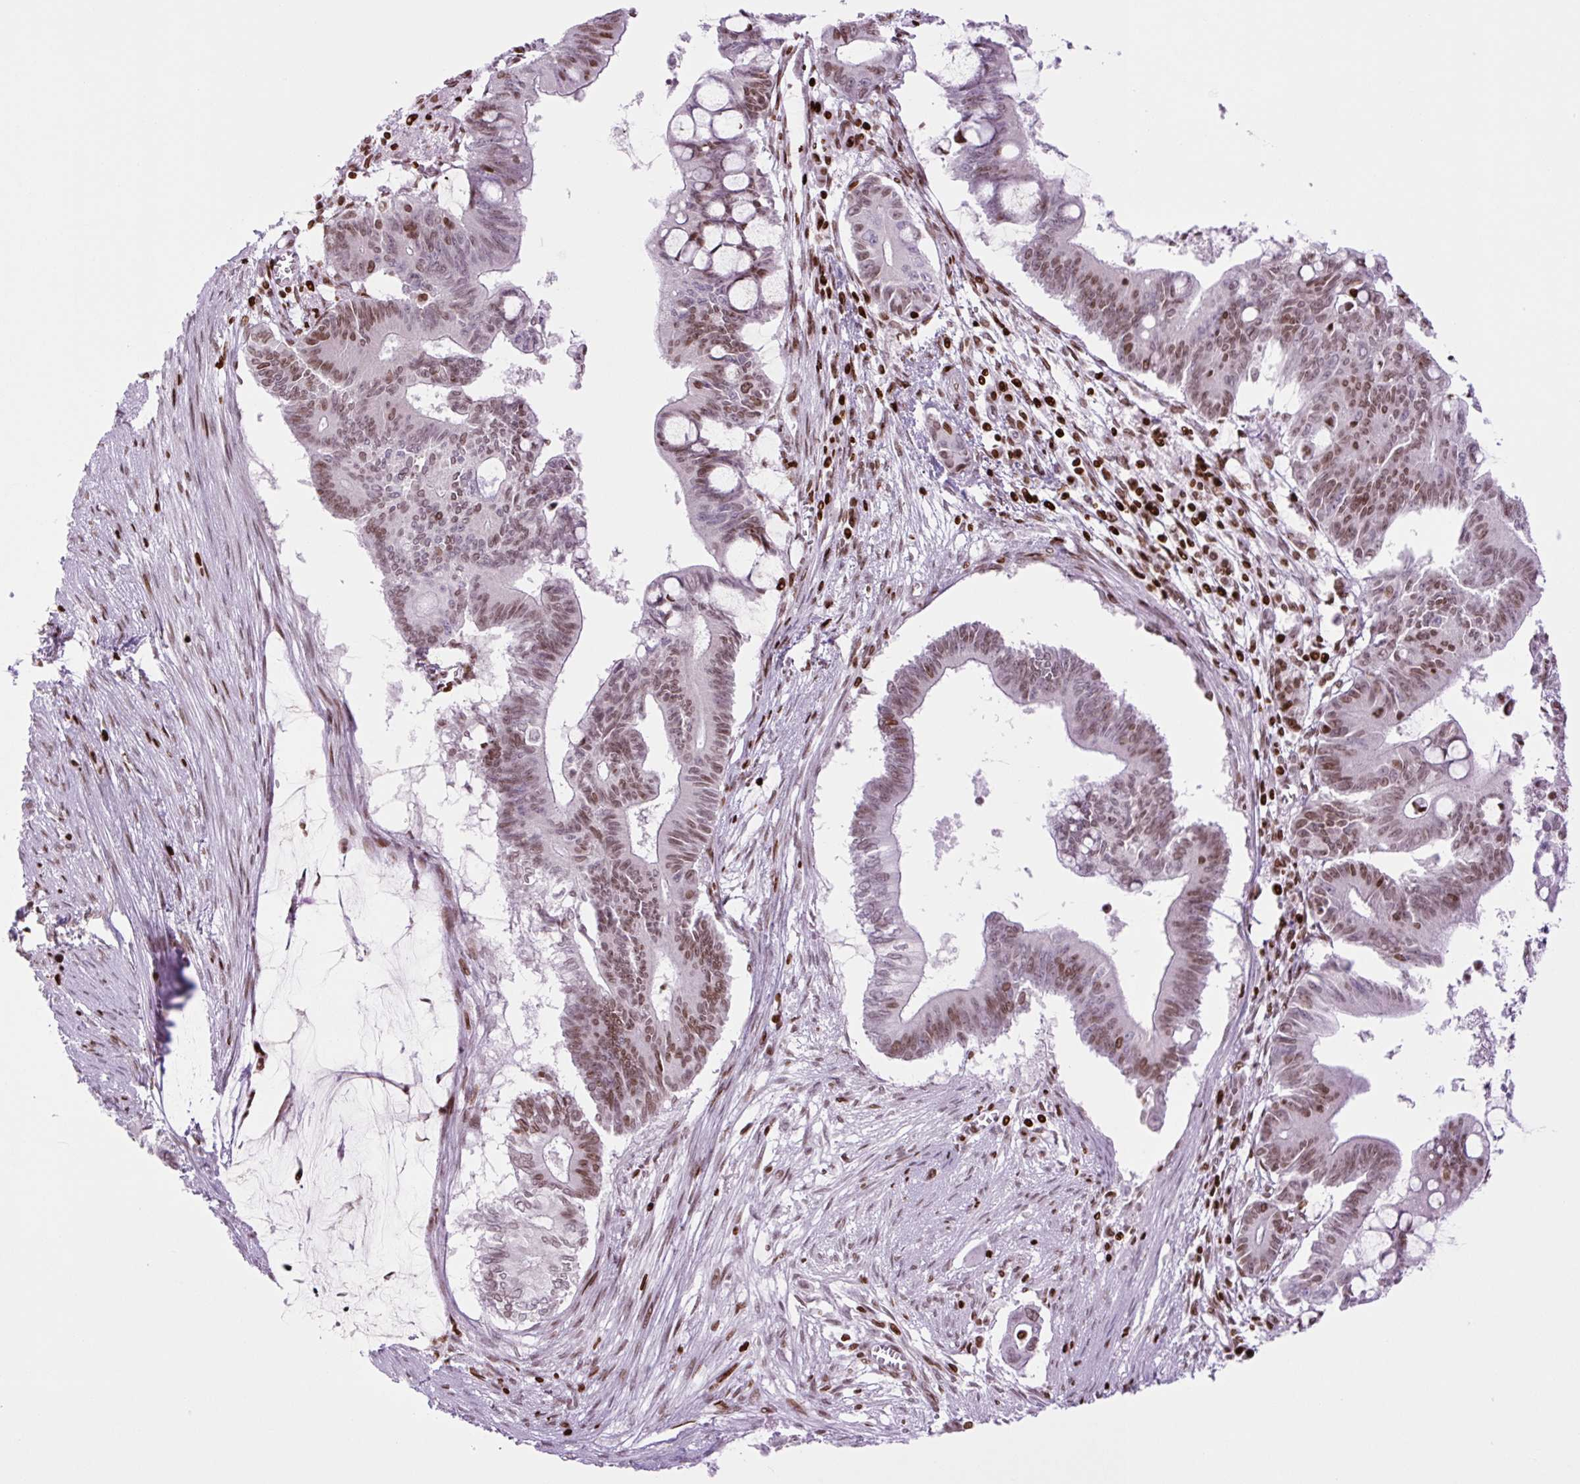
{"staining": {"intensity": "moderate", "quantity": ">75%", "location": "nuclear"}, "tissue": "pancreatic cancer", "cell_type": "Tumor cells", "image_type": "cancer", "snomed": [{"axis": "morphology", "description": "Adenocarcinoma, NOS"}, {"axis": "topography", "description": "Pancreas"}], "caption": "High-magnification brightfield microscopy of adenocarcinoma (pancreatic) stained with DAB (brown) and counterstained with hematoxylin (blue). tumor cells exhibit moderate nuclear staining is identified in about>75% of cells.", "gene": "H1-3", "patient": {"sex": "male", "age": 68}}